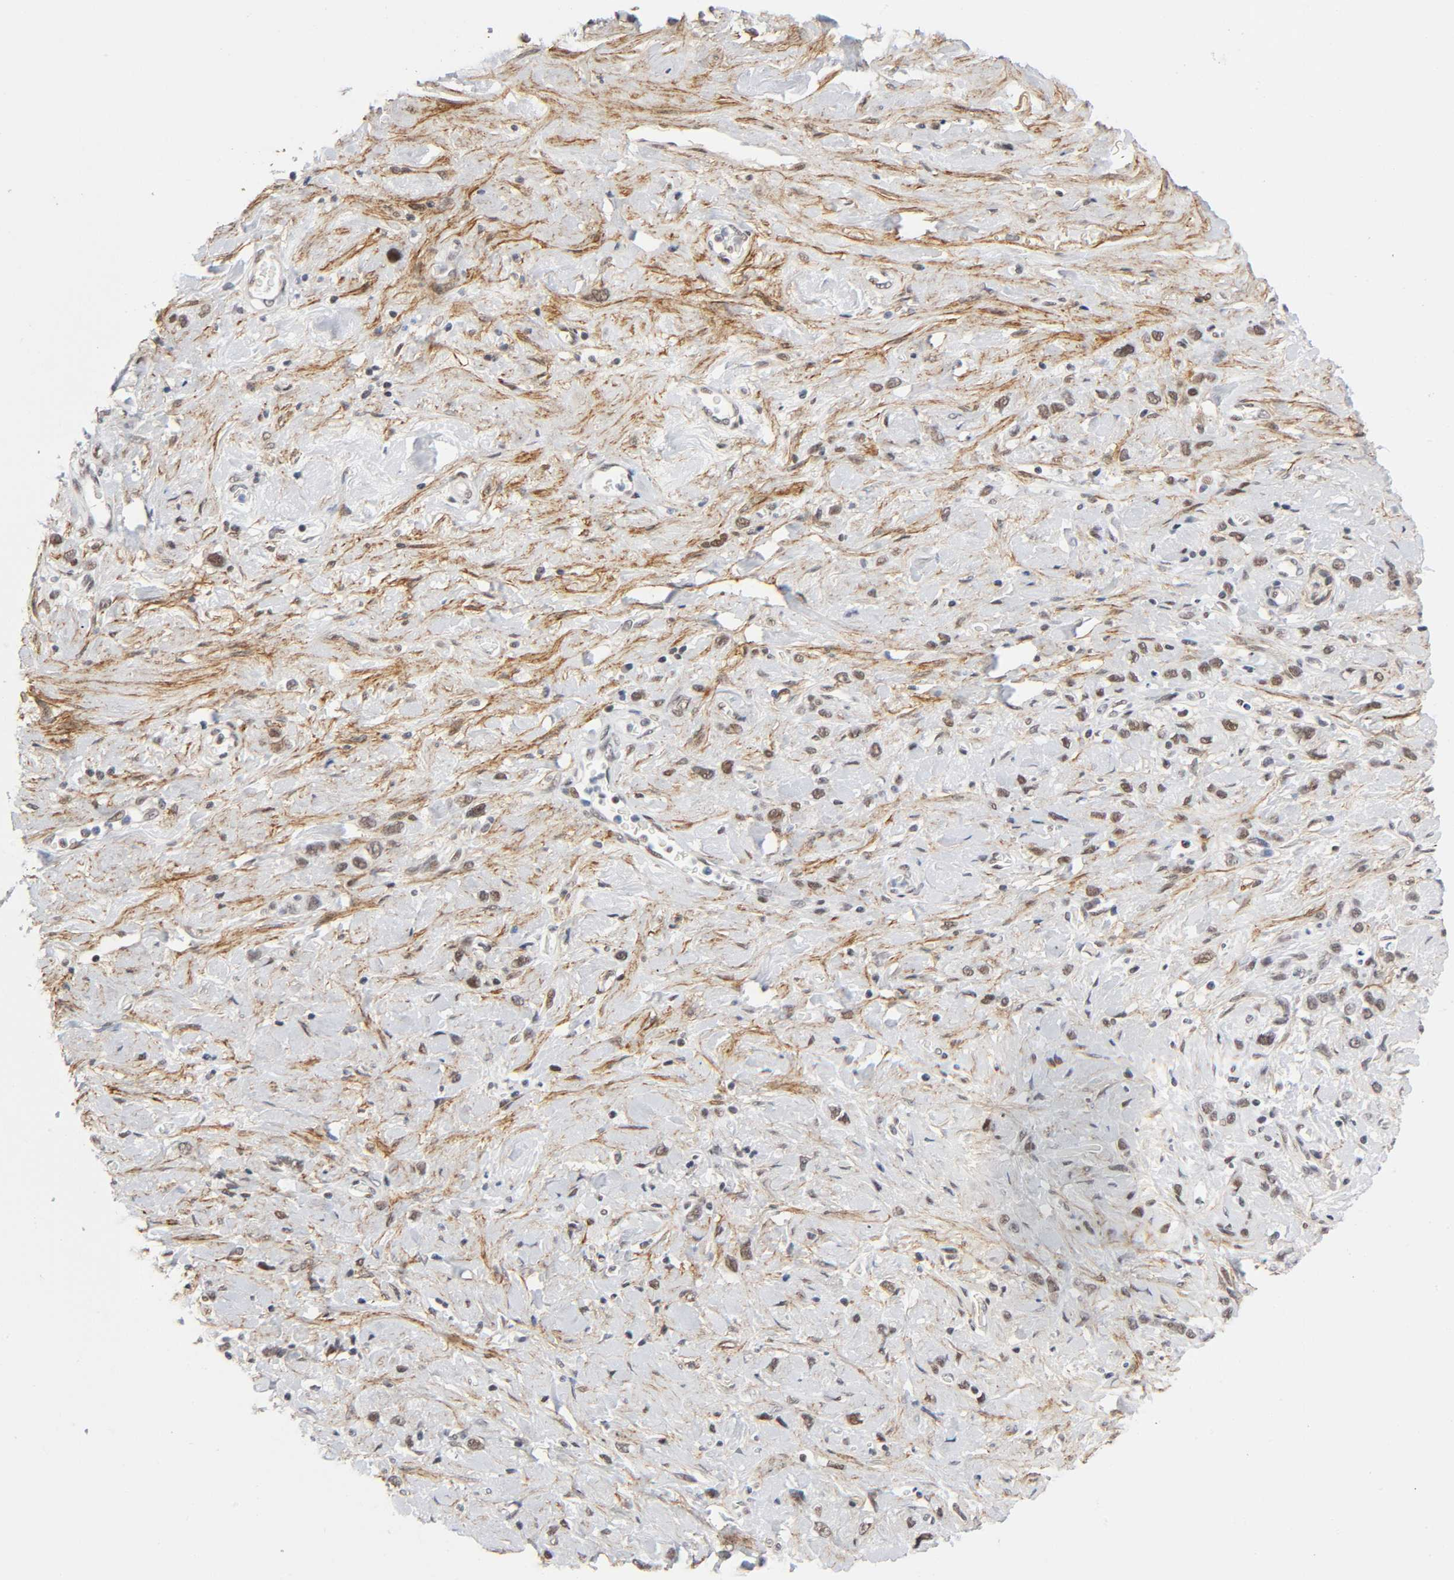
{"staining": {"intensity": "moderate", "quantity": "25%-75%", "location": "nuclear"}, "tissue": "stomach cancer", "cell_type": "Tumor cells", "image_type": "cancer", "snomed": [{"axis": "morphology", "description": "Normal tissue, NOS"}, {"axis": "morphology", "description": "Adenocarcinoma, NOS"}, {"axis": "morphology", "description": "Adenocarcinoma, High grade"}, {"axis": "topography", "description": "Stomach, upper"}, {"axis": "topography", "description": "Stomach"}], "caption": "IHC (DAB (3,3'-diaminobenzidine)) staining of human stomach adenocarcinoma displays moderate nuclear protein positivity in about 25%-75% of tumor cells. (IHC, brightfield microscopy, high magnification).", "gene": "DIDO1", "patient": {"sex": "female", "age": 65}}